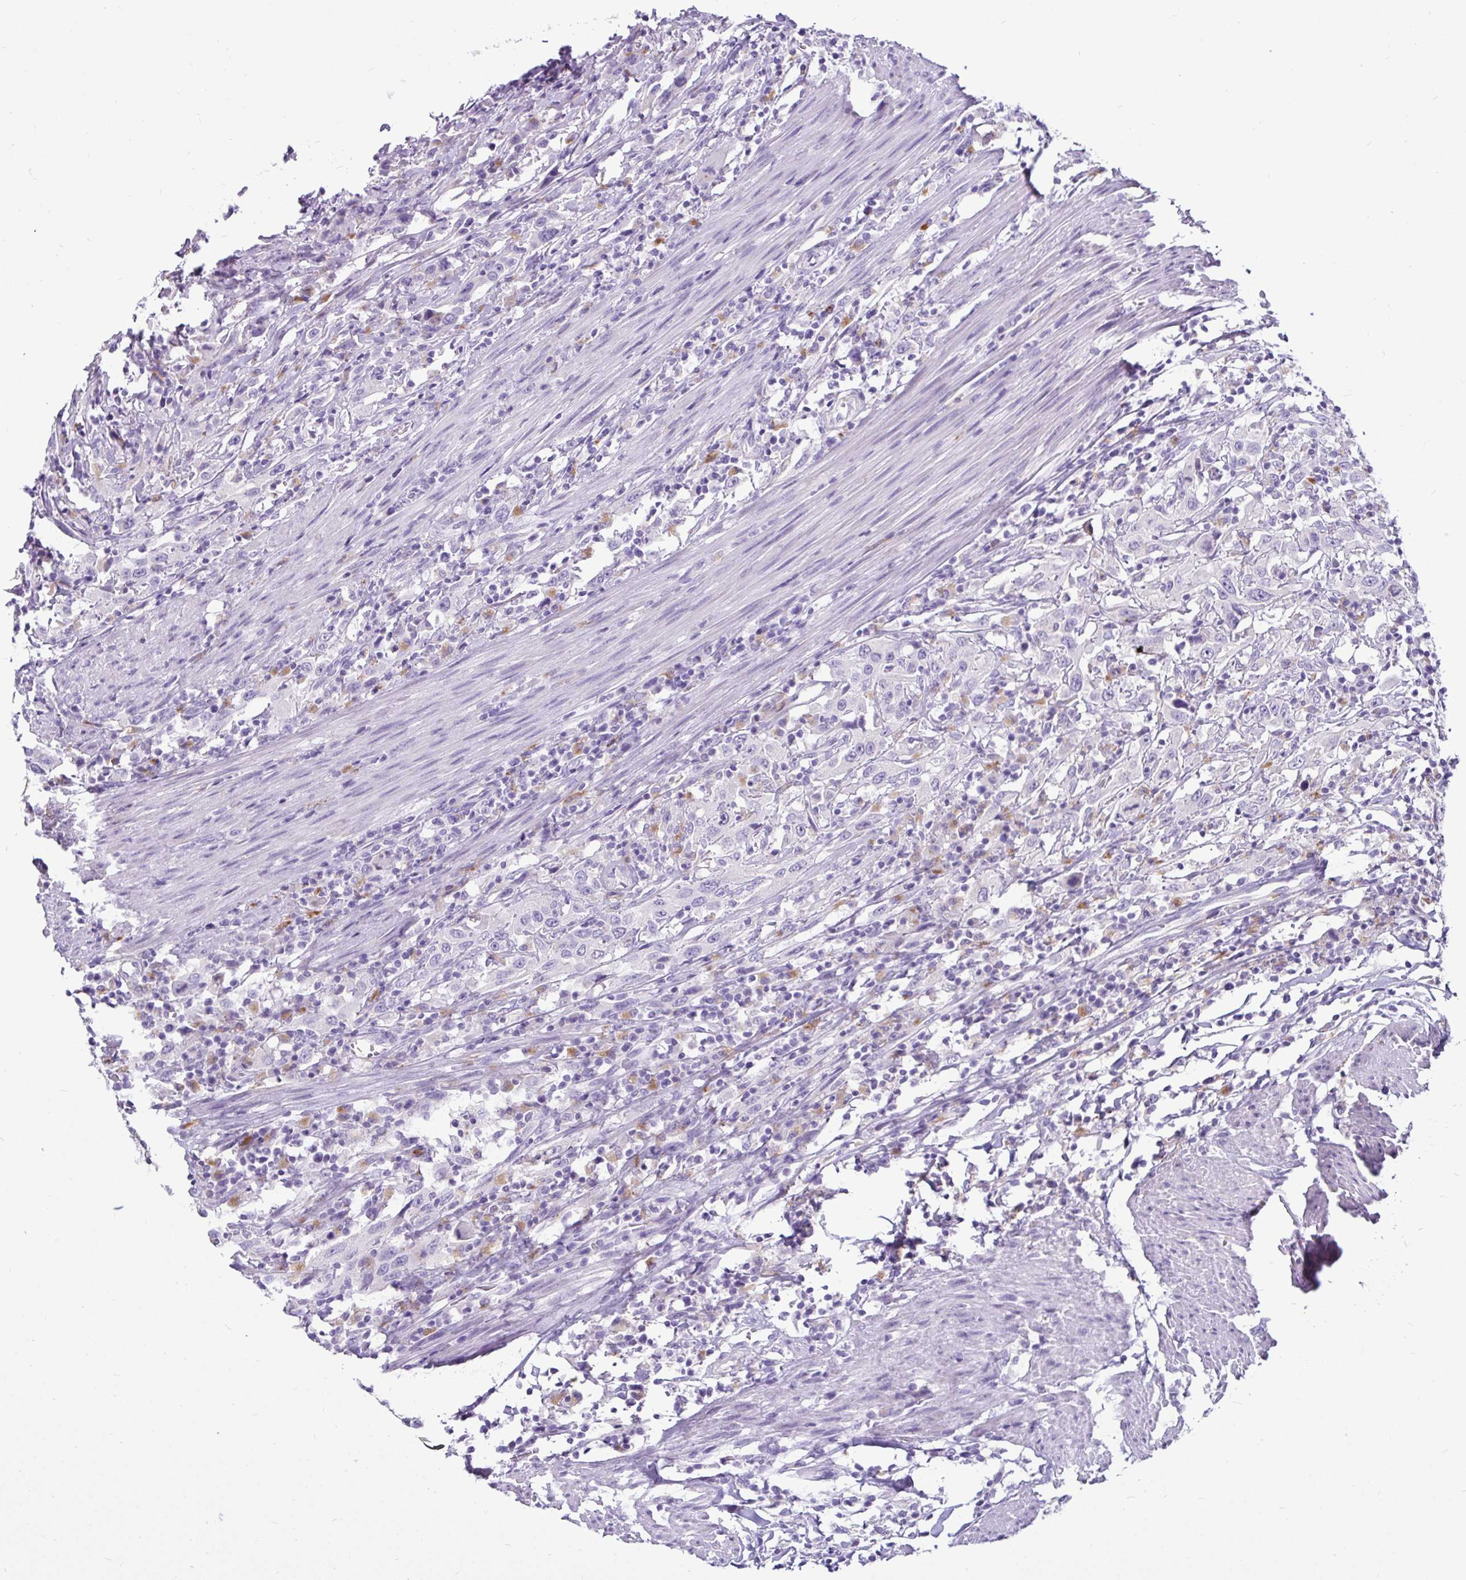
{"staining": {"intensity": "negative", "quantity": "none", "location": "none"}, "tissue": "urothelial cancer", "cell_type": "Tumor cells", "image_type": "cancer", "snomed": [{"axis": "morphology", "description": "Urothelial carcinoma, High grade"}, {"axis": "topography", "description": "Urinary bladder"}], "caption": "This histopathology image is of urothelial cancer stained with immunohistochemistry (IHC) to label a protein in brown with the nuclei are counter-stained blue. There is no positivity in tumor cells.", "gene": "CTSZ", "patient": {"sex": "male", "age": 61}}